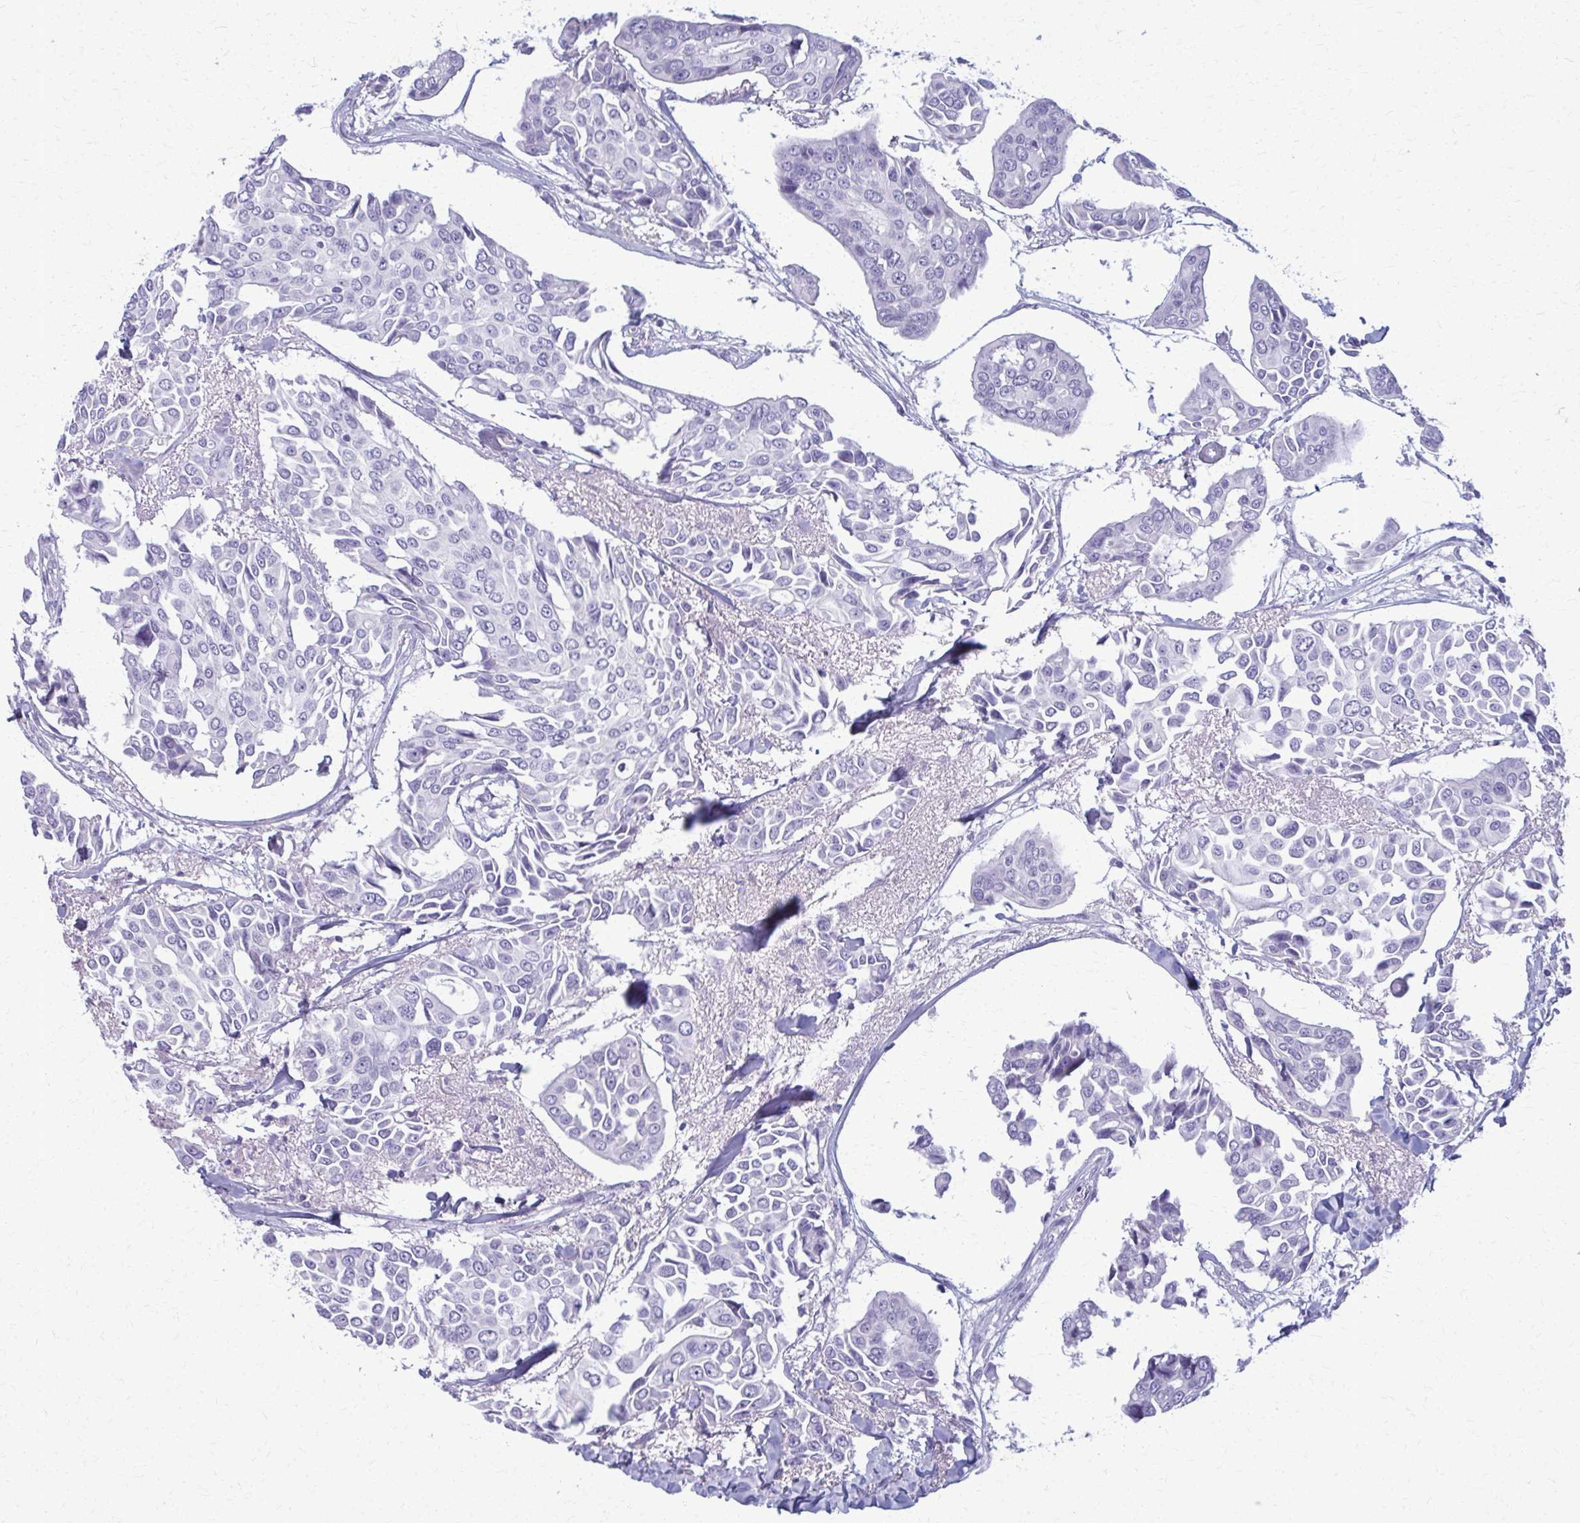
{"staining": {"intensity": "negative", "quantity": "none", "location": "none"}, "tissue": "breast cancer", "cell_type": "Tumor cells", "image_type": "cancer", "snomed": [{"axis": "morphology", "description": "Duct carcinoma"}, {"axis": "topography", "description": "Breast"}], "caption": "Micrograph shows no significant protein positivity in tumor cells of invasive ductal carcinoma (breast).", "gene": "ACSM2B", "patient": {"sex": "female", "age": 54}}